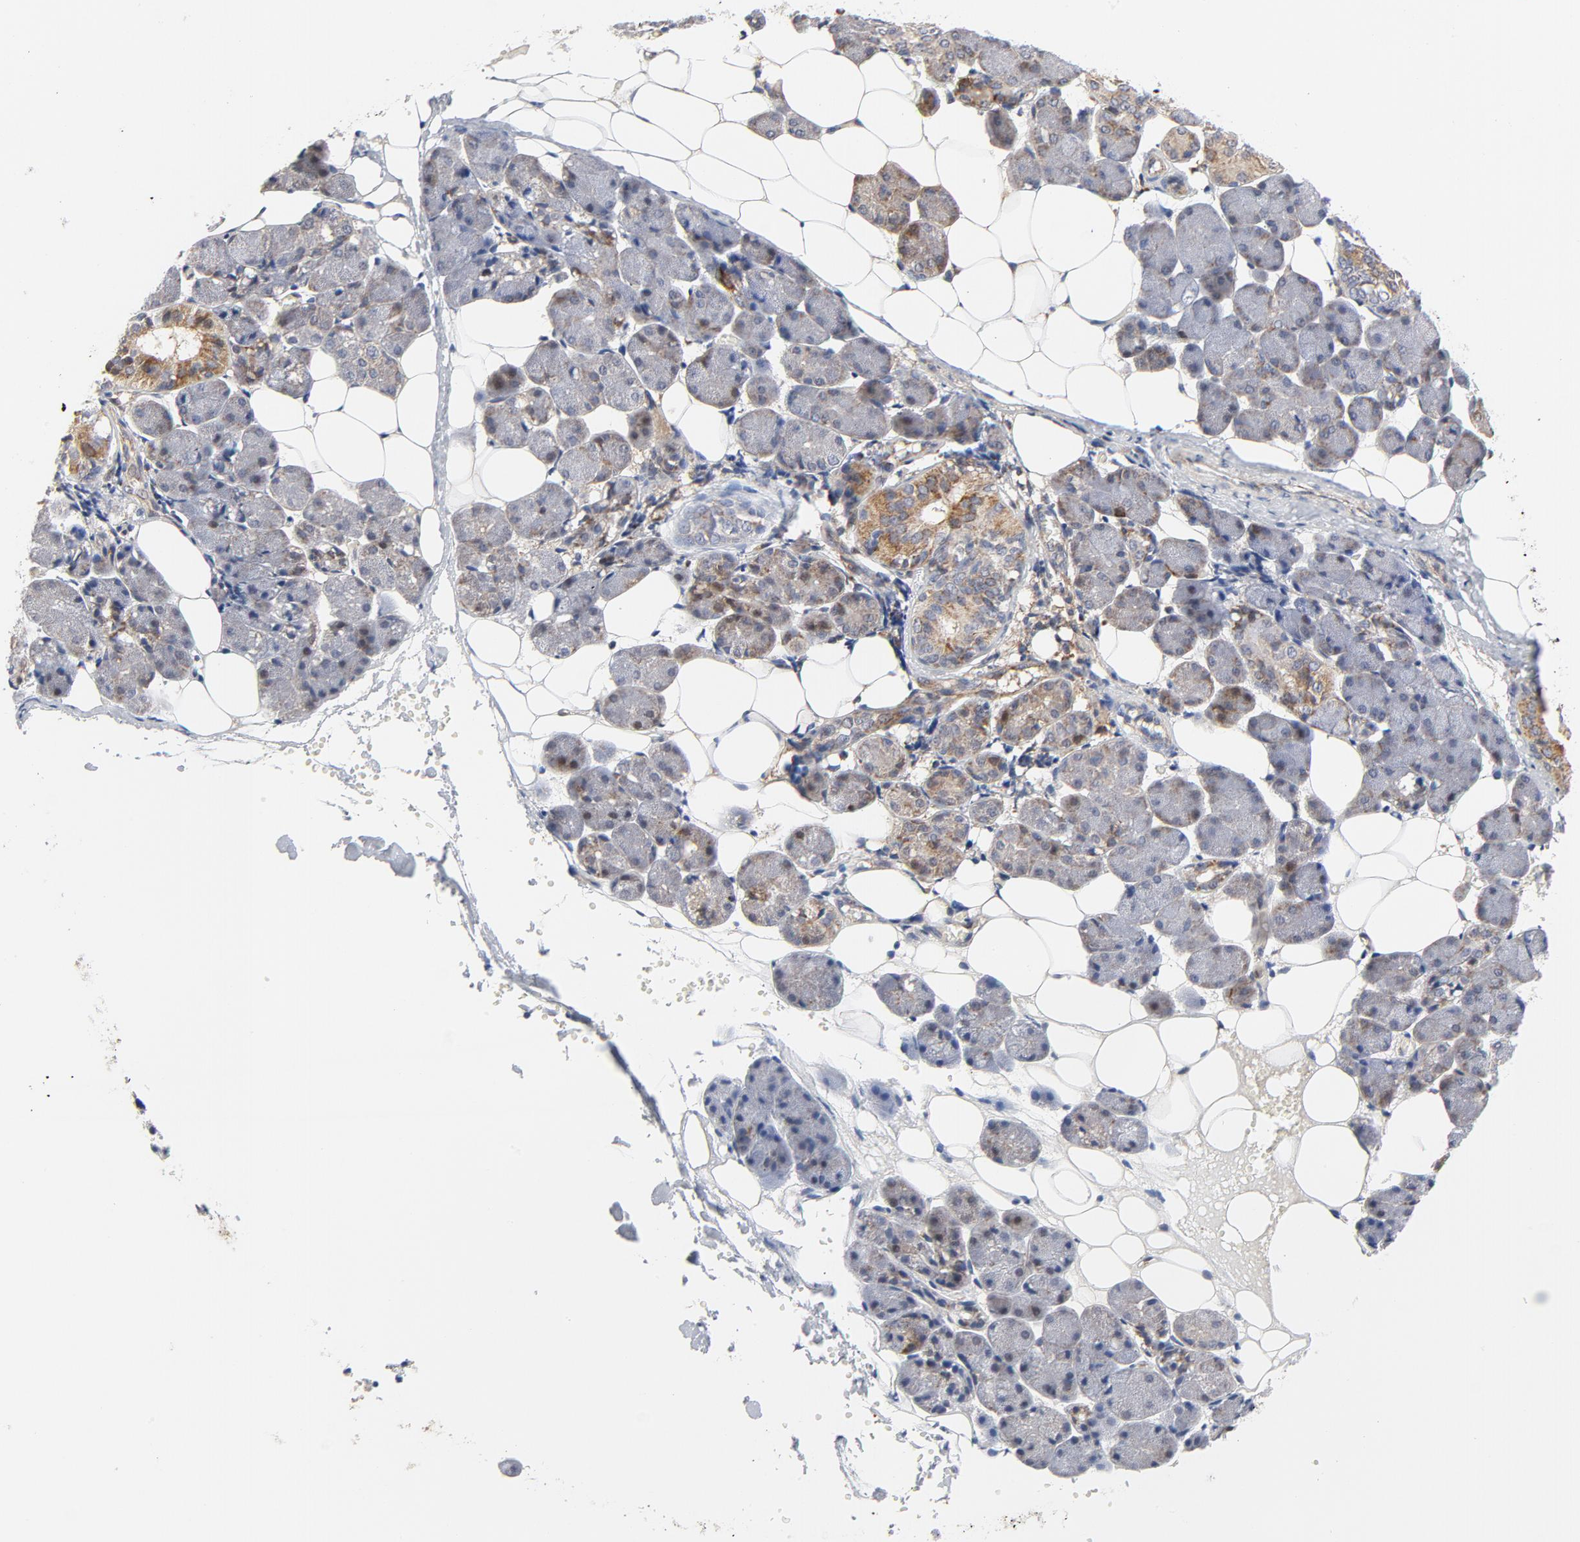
{"staining": {"intensity": "moderate", "quantity": "25%-75%", "location": "cytoplasmic/membranous"}, "tissue": "salivary gland", "cell_type": "Glandular cells", "image_type": "normal", "snomed": [{"axis": "morphology", "description": "Normal tissue, NOS"}, {"axis": "morphology", "description": "Adenoma, NOS"}, {"axis": "topography", "description": "Salivary gland"}], "caption": "IHC image of benign salivary gland: salivary gland stained using immunohistochemistry reveals medium levels of moderate protein expression localized specifically in the cytoplasmic/membranous of glandular cells, appearing as a cytoplasmic/membranous brown color.", "gene": "RAPGEF4", "patient": {"sex": "female", "age": 32}}